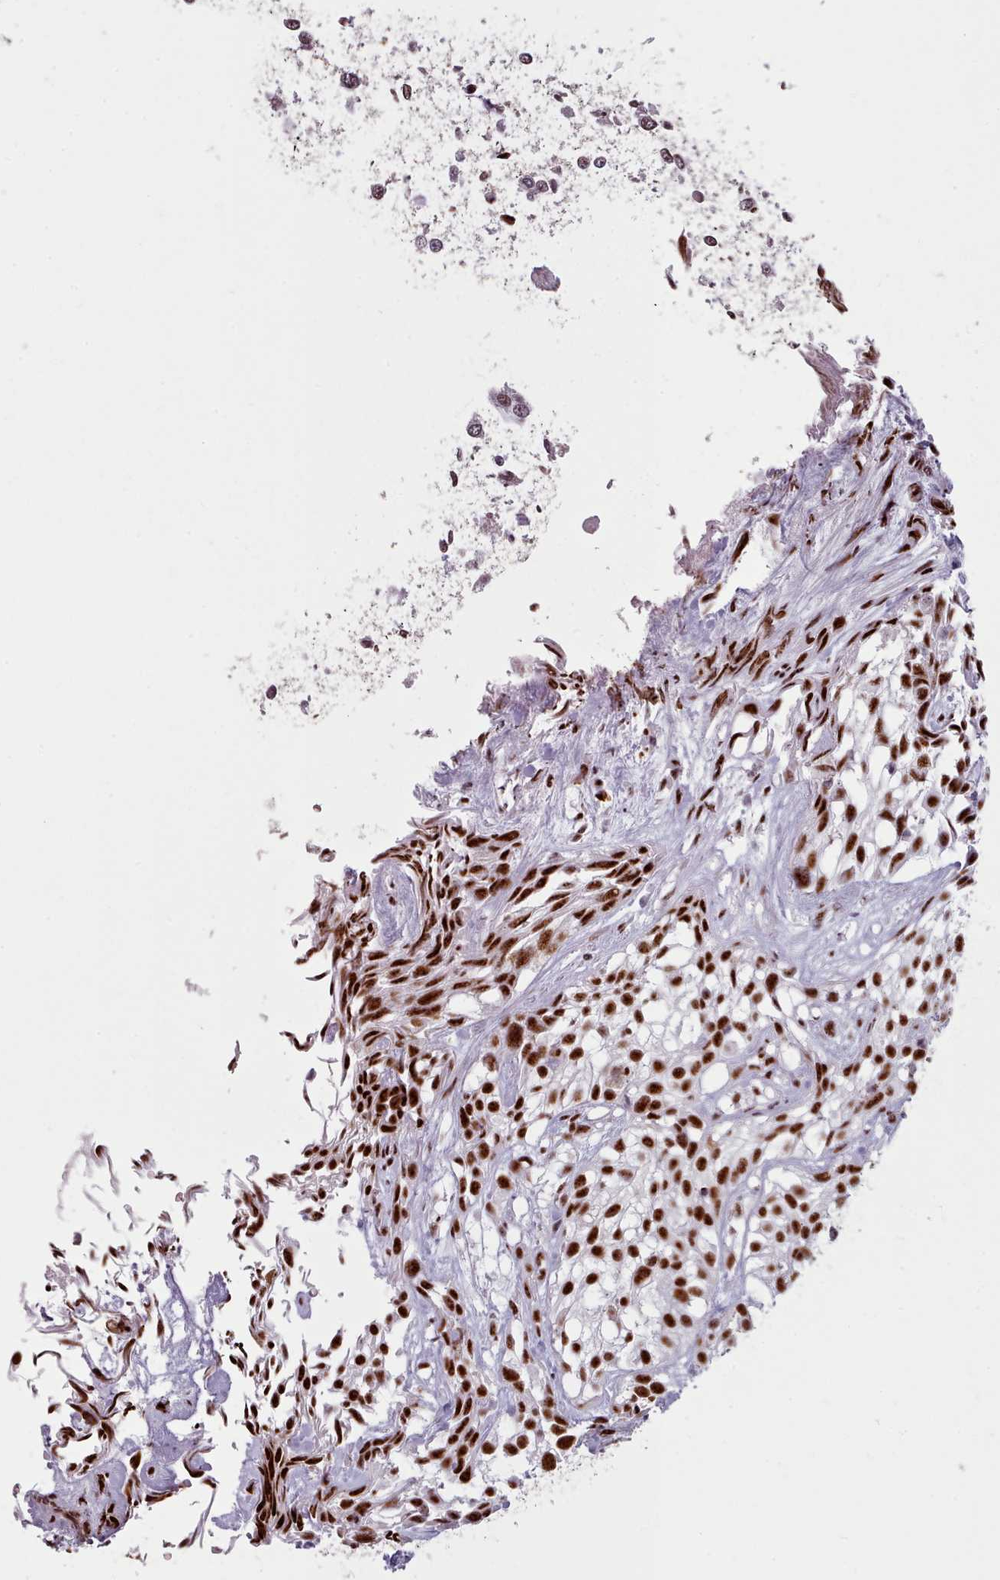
{"staining": {"intensity": "strong", "quantity": ">75%", "location": "nuclear"}, "tissue": "urothelial cancer", "cell_type": "Tumor cells", "image_type": "cancer", "snomed": [{"axis": "morphology", "description": "Urothelial carcinoma, High grade"}, {"axis": "topography", "description": "Urinary bladder"}], "caption": "Protein expression analysis of urothelial cancer displays strong nuclear expression in about >75% of tumor cells.", "gene": "SRRM1", "patient": {"sex": "male", "age": 56}}